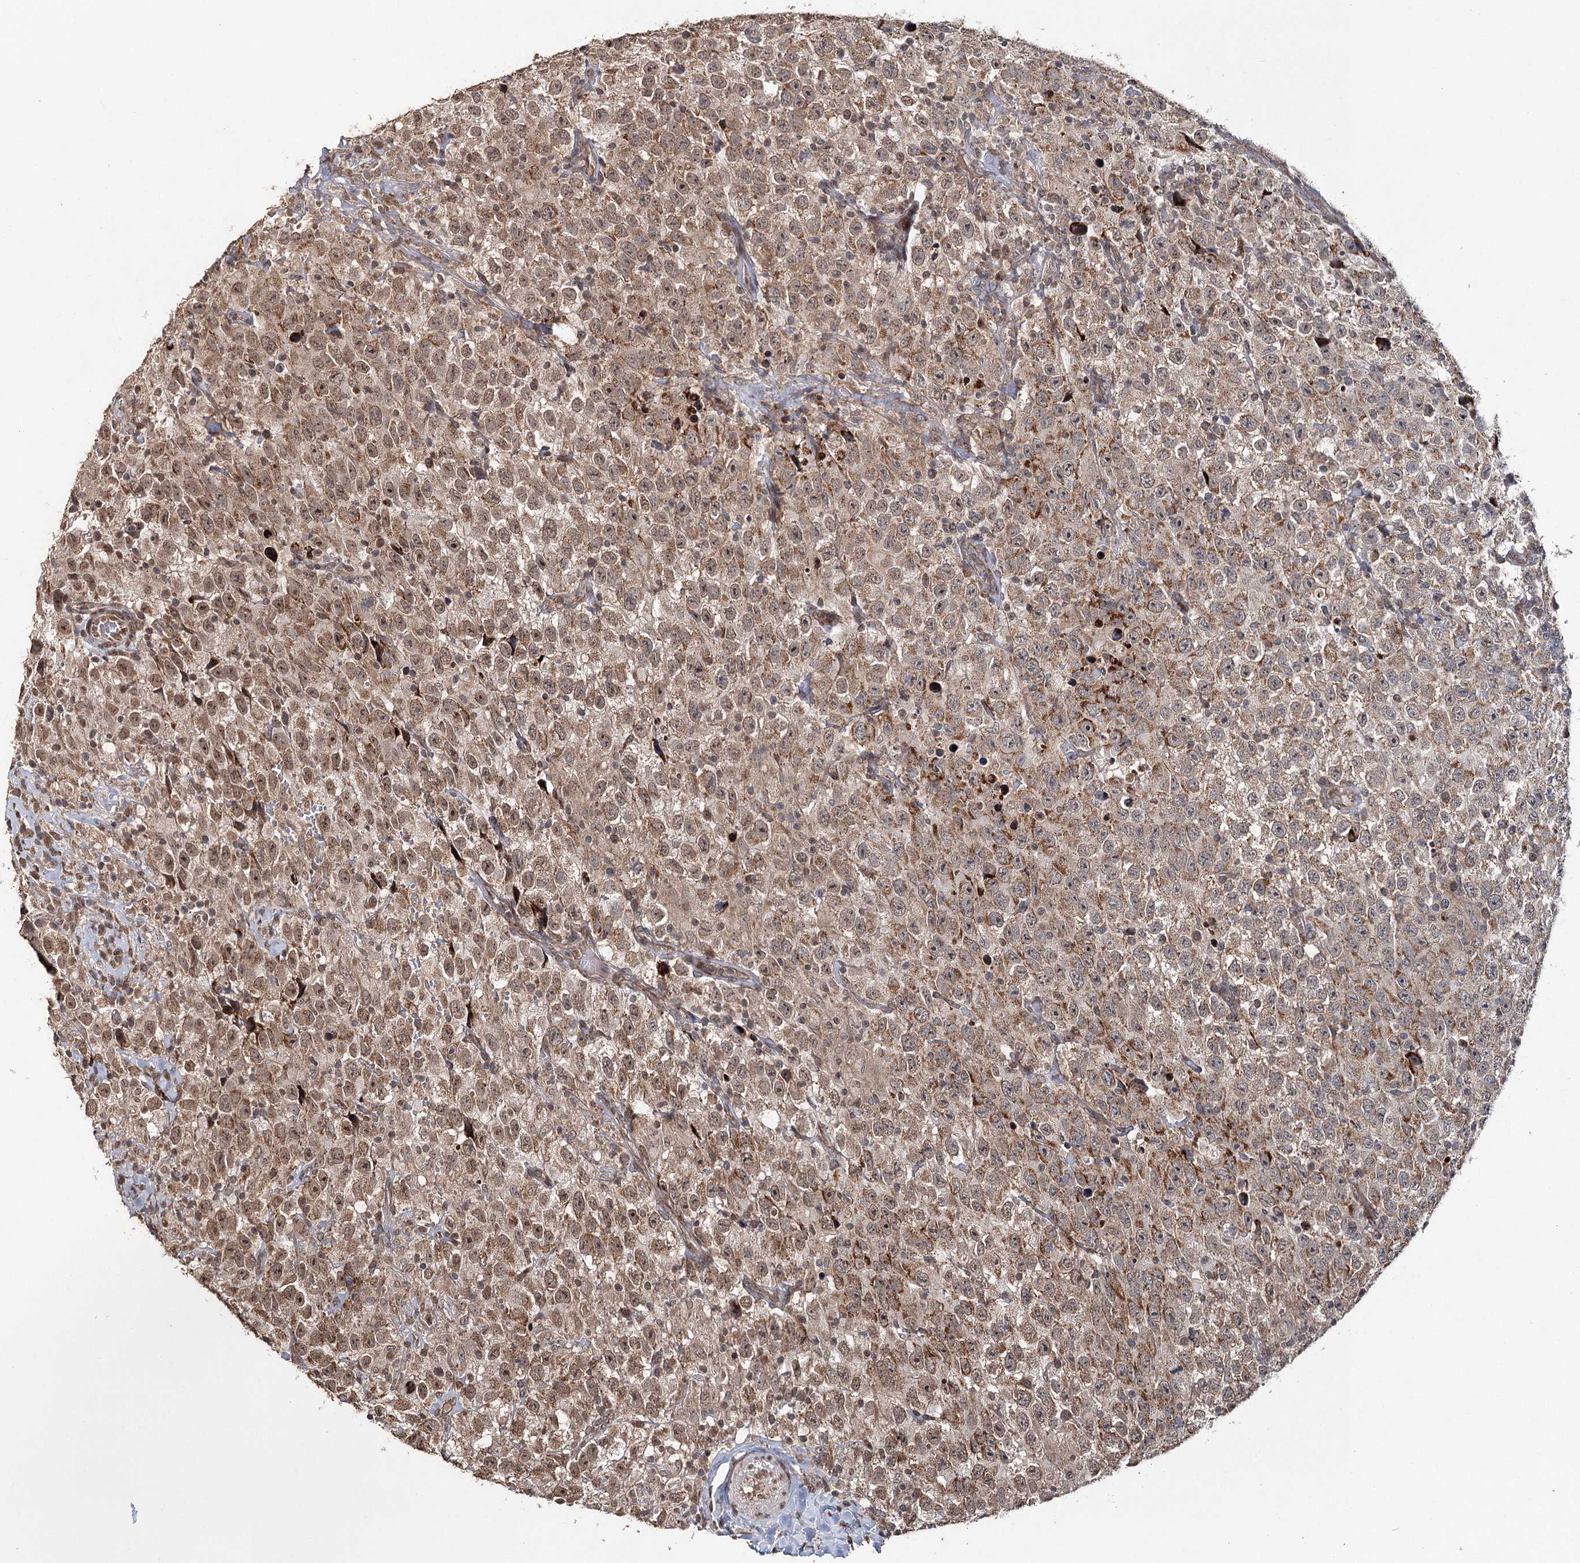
{"staining": {"intensity": "moderate", "quantity": ">75%", "location": "cytoplasmic/membranous,nuclear"}, "tissue": "testis cancer", "cell_type": "Tumor cells", "image_type": "cancer", "snomed": [{"axis": "morphology", "description": "Seminoma, NOS"}, {"axis": "topography", "description": "Testis"}], "caption": "DAB (3,3'-diaminobenzidine) immunohistochemical staining of testis seminoma exhibits moderate cytoplasmic/membranous and nuclear protein staining in about >75% of tumor cells.", "gene": "ZNRF3", "patient": {"sex": "male", "age": 41}}